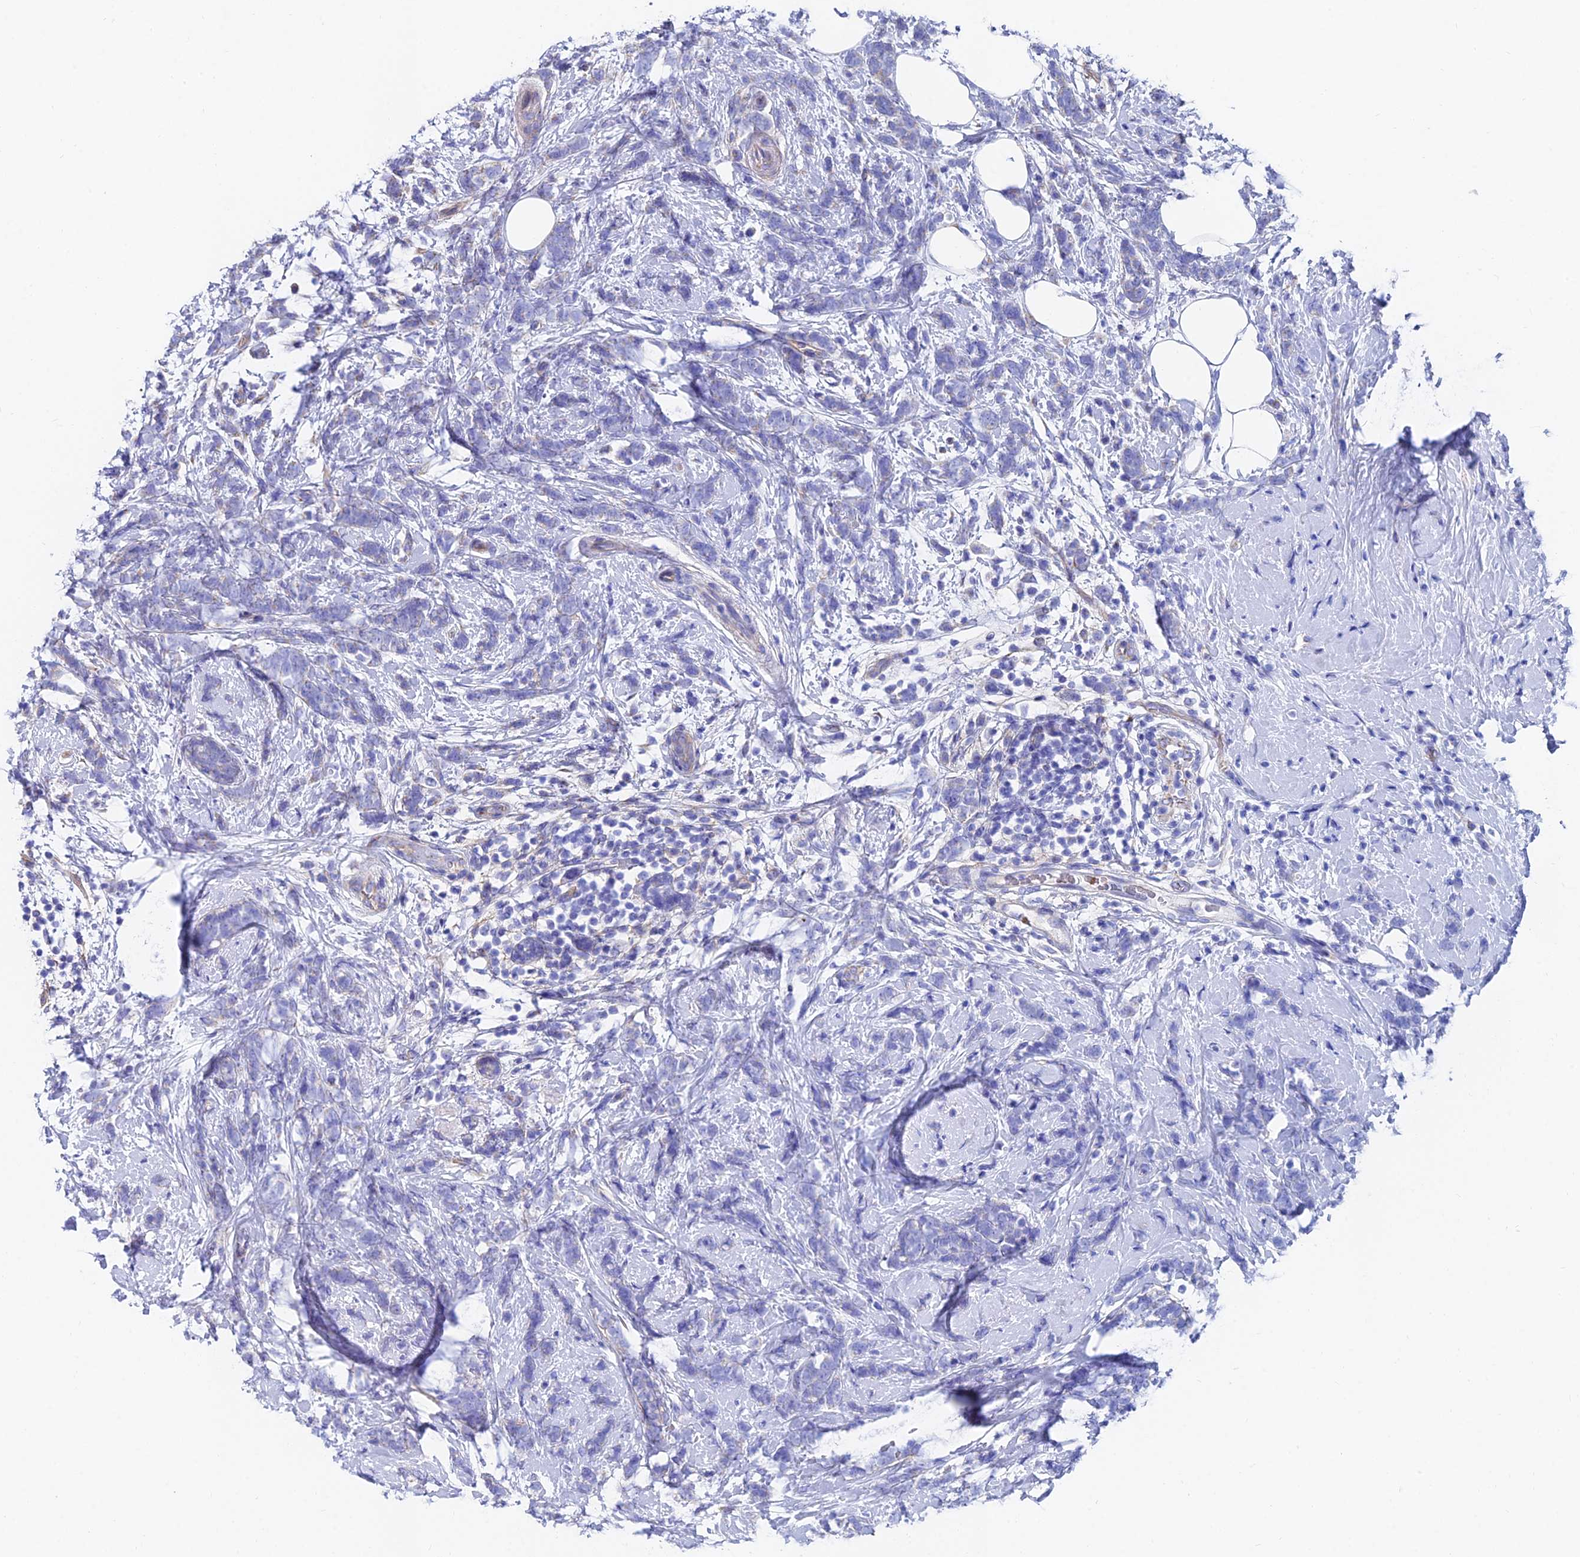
{"staining": {"intensity": "negative", "quantity": "none", "location": "none"}, "tissue": "breast cancer", "cell_type": "Tumor cells", "image_type": "cancer", "snomed": [{"axis": "morphology", "description": "Lobular carcinoma"}, {"axis": "topography", "description": "Breast"}], "caption": "DAB immunohistochemical staining of human breast lobular carcinoma exhibits no significant staining in tumor cells. (DAB immunohistochemistry, high magnification).", "gene": "ADGRF3", "patient": {"sex": "female", "age": 58}}